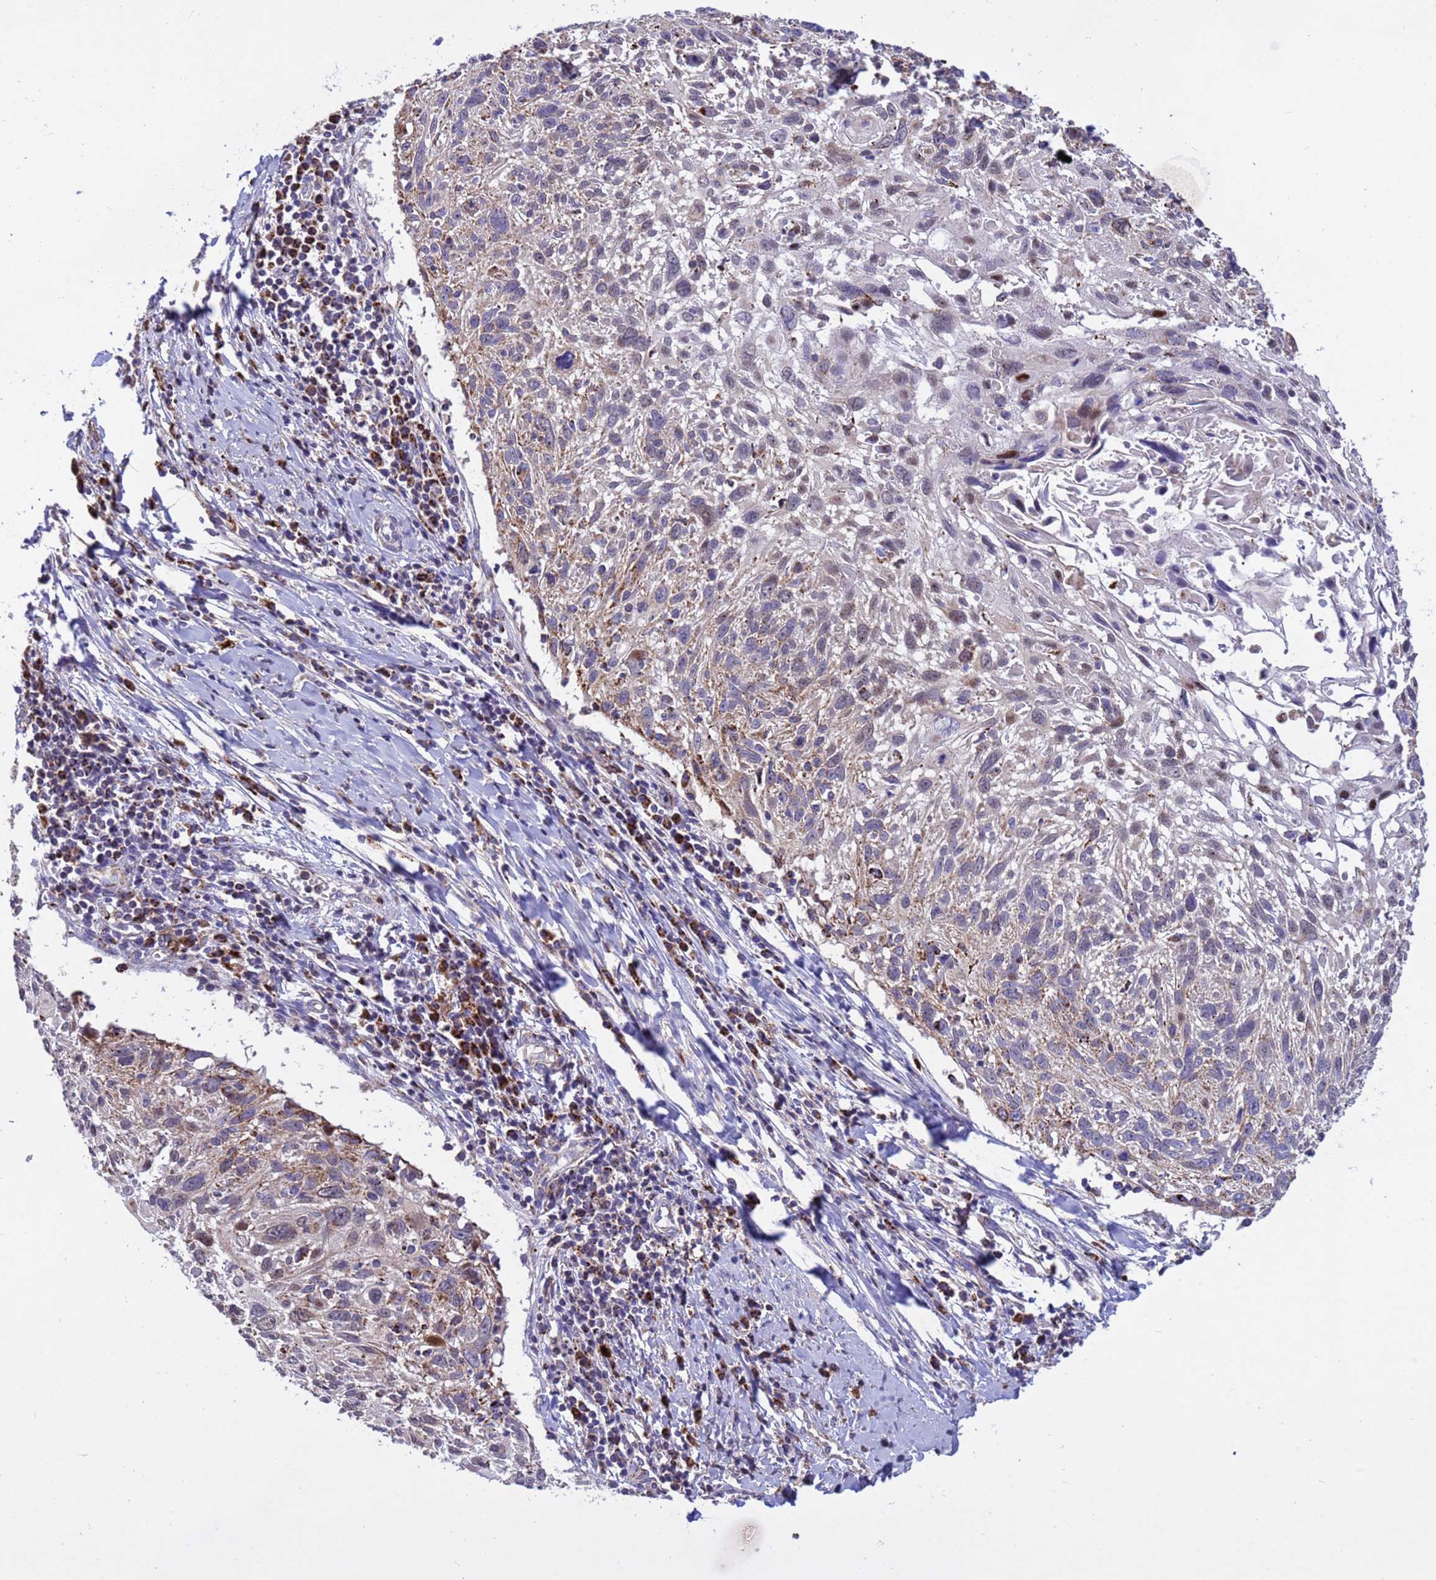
{"staining": {"intensity": "moderate", "quantity": "<25%", "location": "cytoplasmic/membranous,nuclear"}, "tissue": "cervical cancer", "cell_type": "Tumor cells", "image_type": "cancer", "snomed": [{"axis": "morphology", "description": "Squamous cell carcinoma, NOS"}, {"axis": "topography", "description": "Cervix"}], "caption": "Human cervical cancer stained for a protein (brown) demonstrates moderate cytoplasmic/membranous and nuclear positive expression in about <25% of tumor cells.", "gene": "TUBGCP3", "patient": {"sex": "female", "age": 51}}